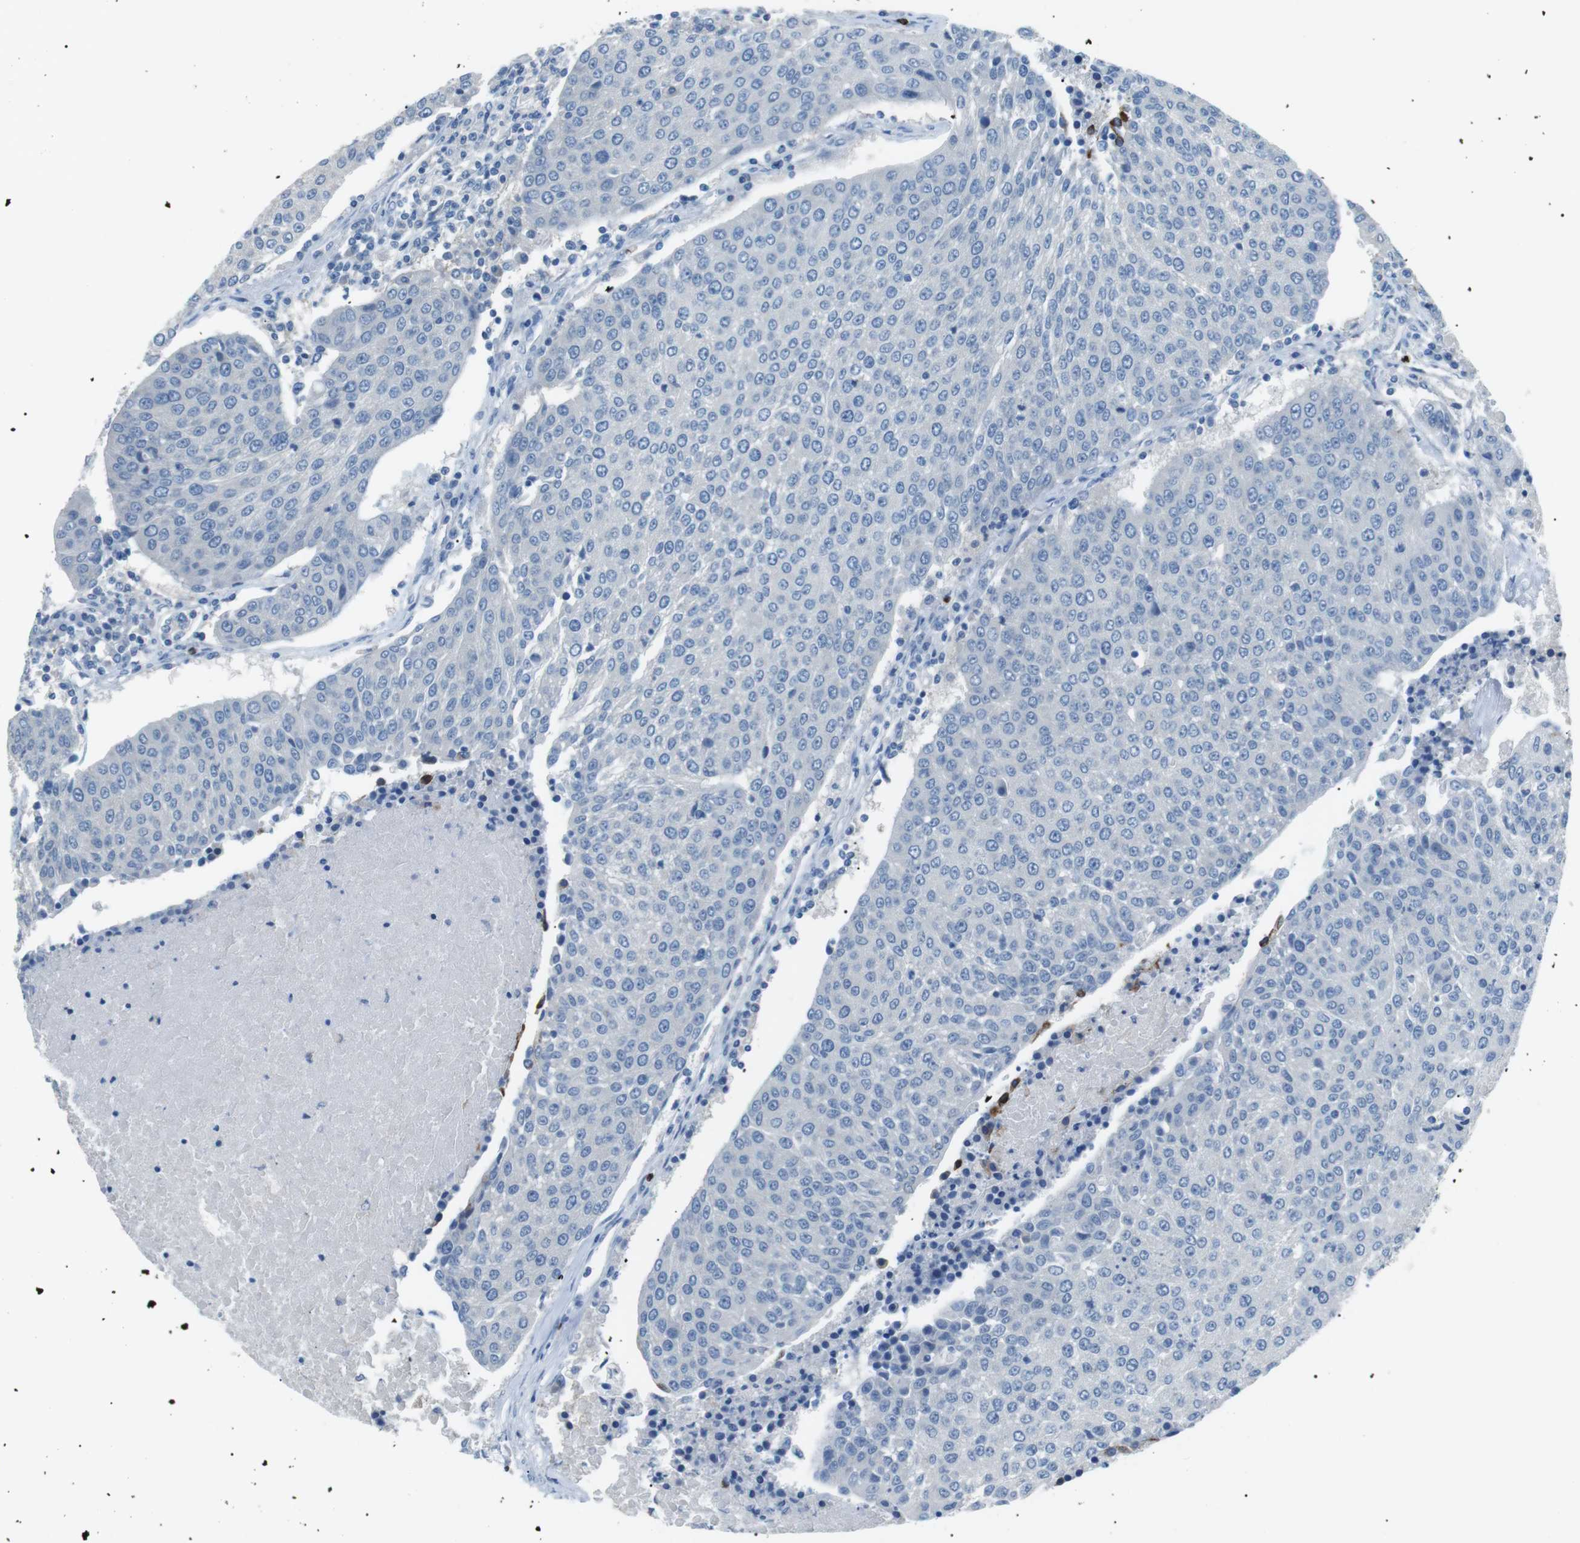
{"staining": {"intensity": "negative", "quantity": "none", "location": "none"}, "tissue": "urothelial cancer", "cell_type": "Tumor cells", "image_type": "cancer", "snomed": [{"axis": "morphology", "description": "Urothelial carcinoma, High grade"}, {"axis": "topography", "description": "Urinary bladder"}], "caption": "High-grade urothelial carcinoma was stained to show a protein in brown. There is no significant staining in tumor cells. (DAB immunohistochemistry, high magnification).", "gene": "CDH26", "patient": {"sex": "female", "age": 85}}